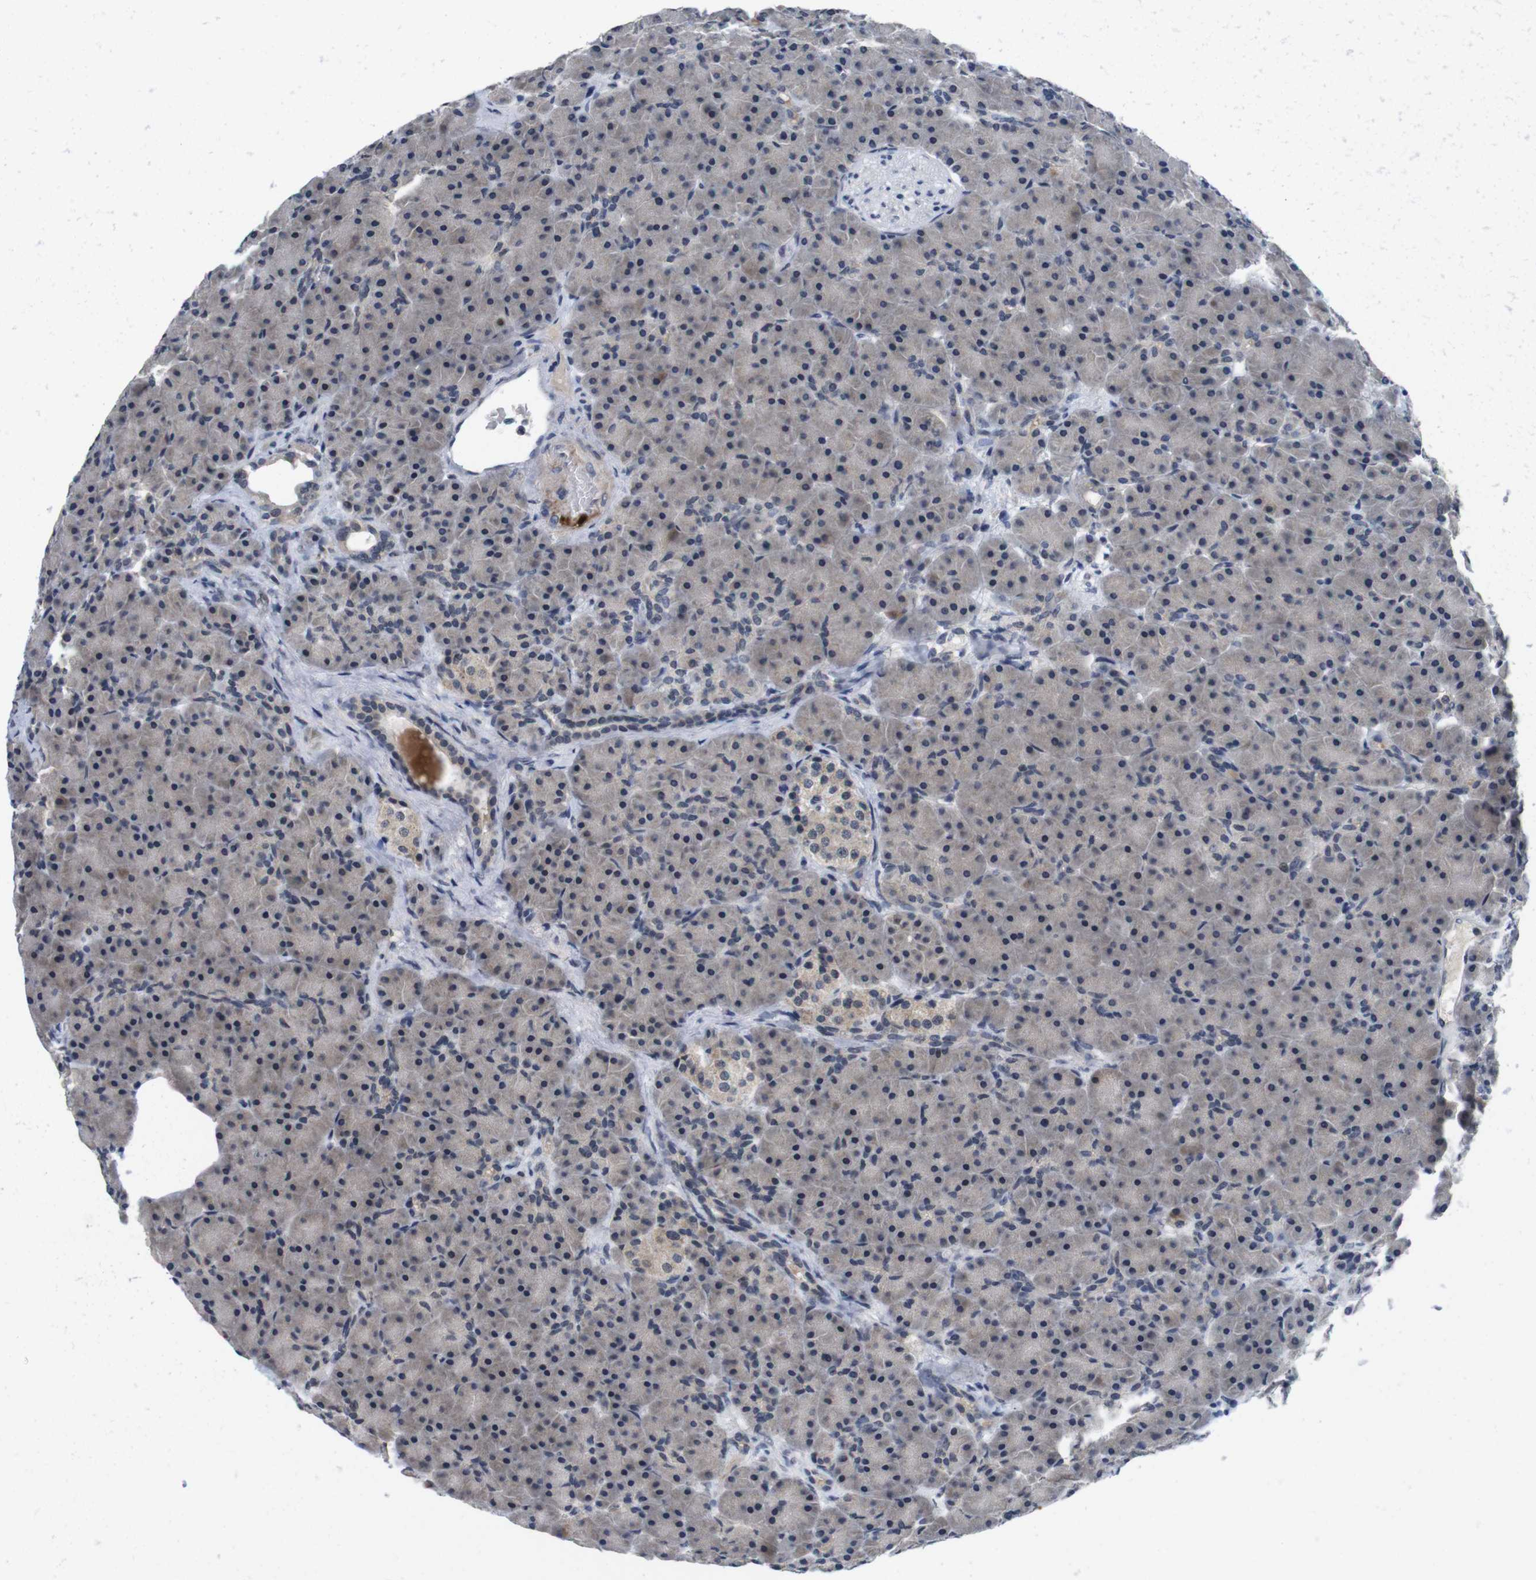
{"staining": {"intensity": "moderate", "quantity": "25%-75%", "location": "cytoplasmic/membranous"}, "tissue": "pancreas", "cell_type": "Exocrine glandular cells", "image_type": "normal", "snomed": [{"axis": "morphology", "description": "Normal tissue, NOS"}, {"axis": "topography", "description": "Pancreas"}], "caption": "High-power microscopy captured an immunohistochemistry photomicrograph of benign pancreas, revealing moderate cytoplasmic/membranous expression in about 25%-75% of exocrine glandular cells.", "gene": "SKP2", "patient": {"sex": "male", "age": 66}}